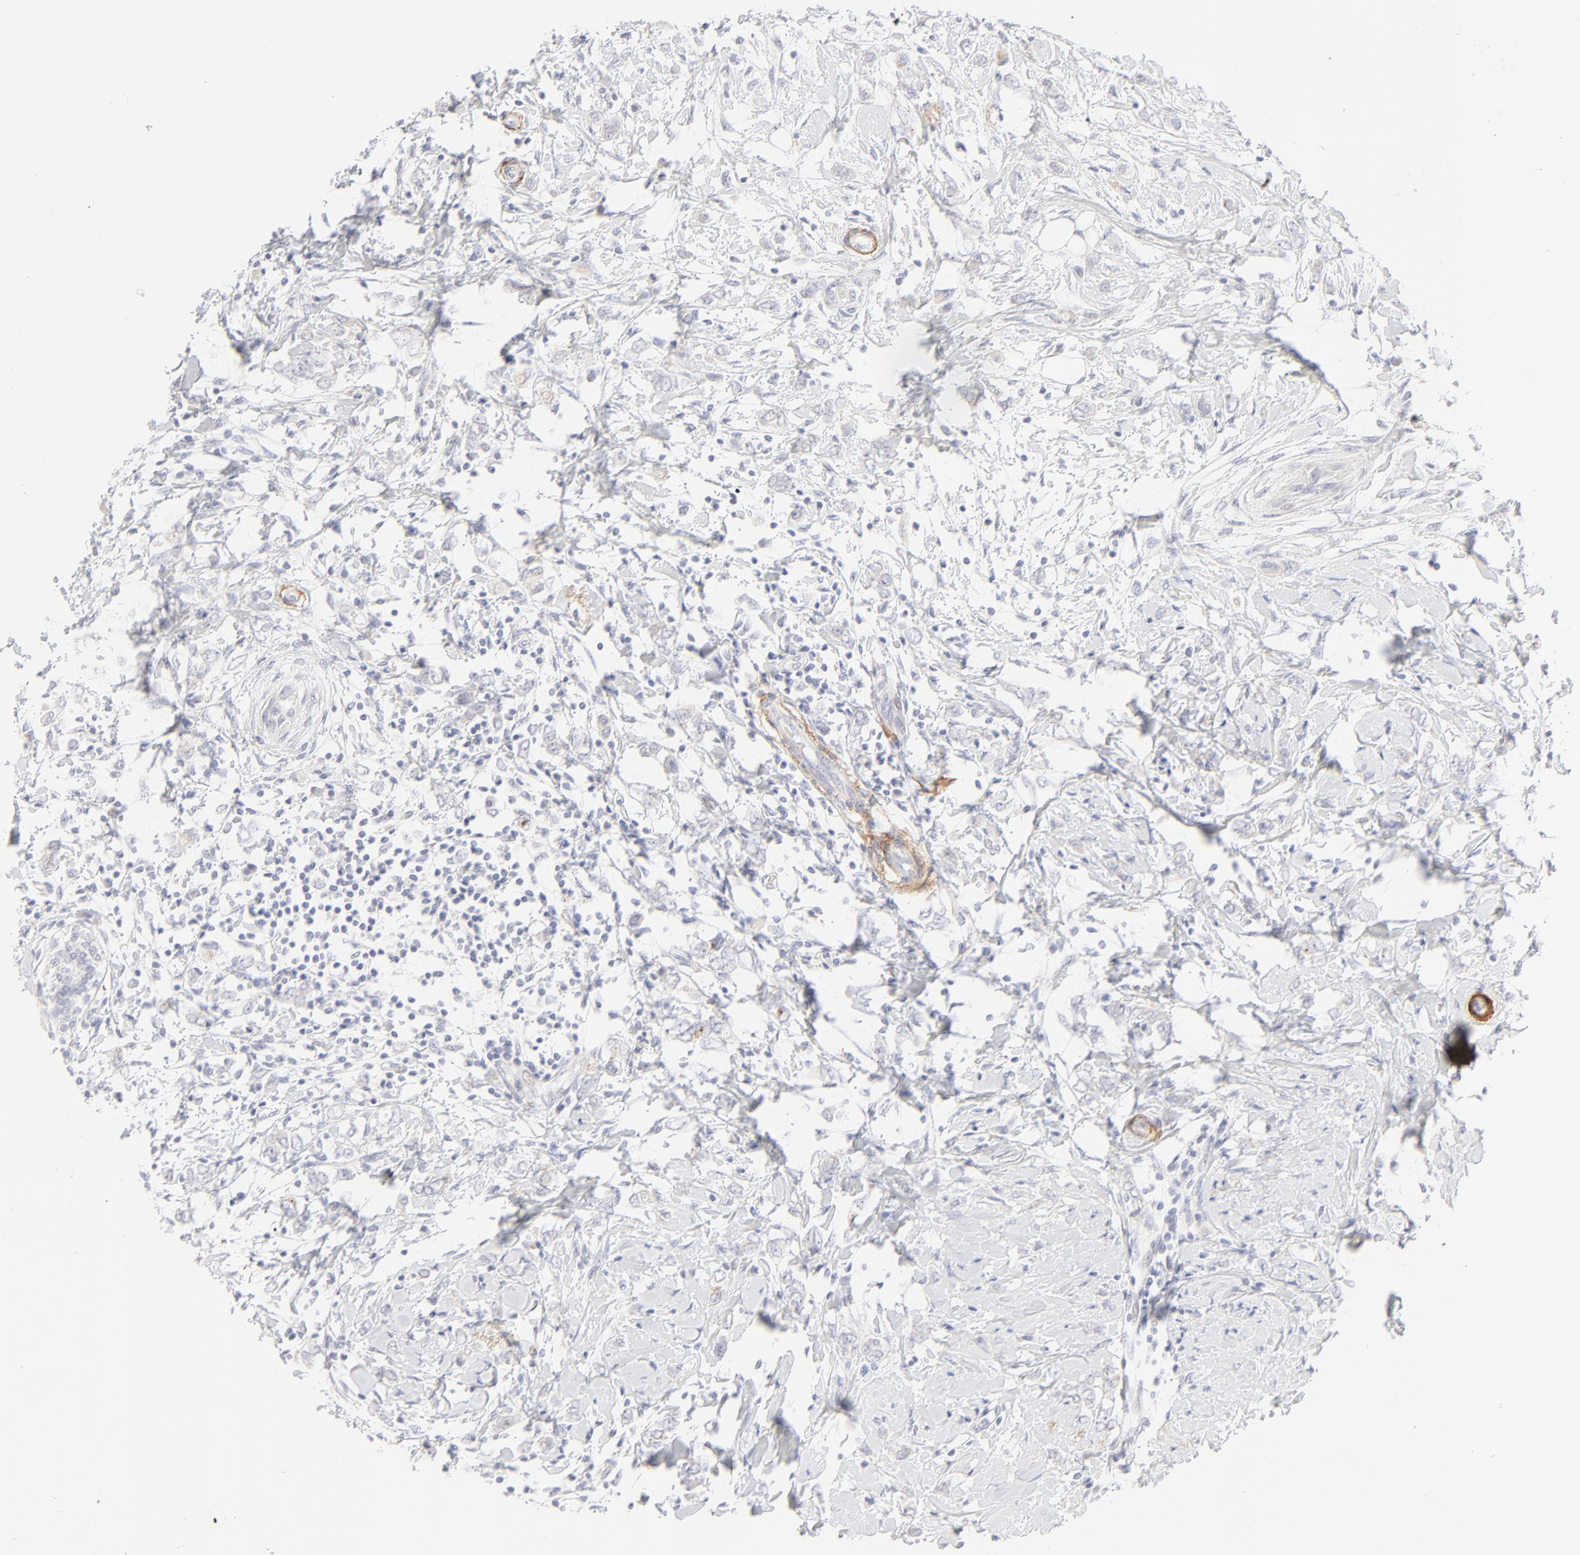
{"staining": {"intensity": "negative", "quantity": "none", "location": "none"}, "tissue": "breast cancer", "cell_type": "Tumor cells", "image_type": "cancer", "snomed": [{"axis": "morphology", "description": "Normal tissue, NOS"}, {"axis": "morphology", "description": "Lobular carcinoma"}, {"axis": "topography", "description": "Breast"}], "caption": "Immunohistochemistry histopathology image of breast cancer (lobular carcinoma) stained for a protein (brown), which displays no expression in tumor cells.", "gene": "NPNT", "patient": {"sex": "female", "age": 47}}